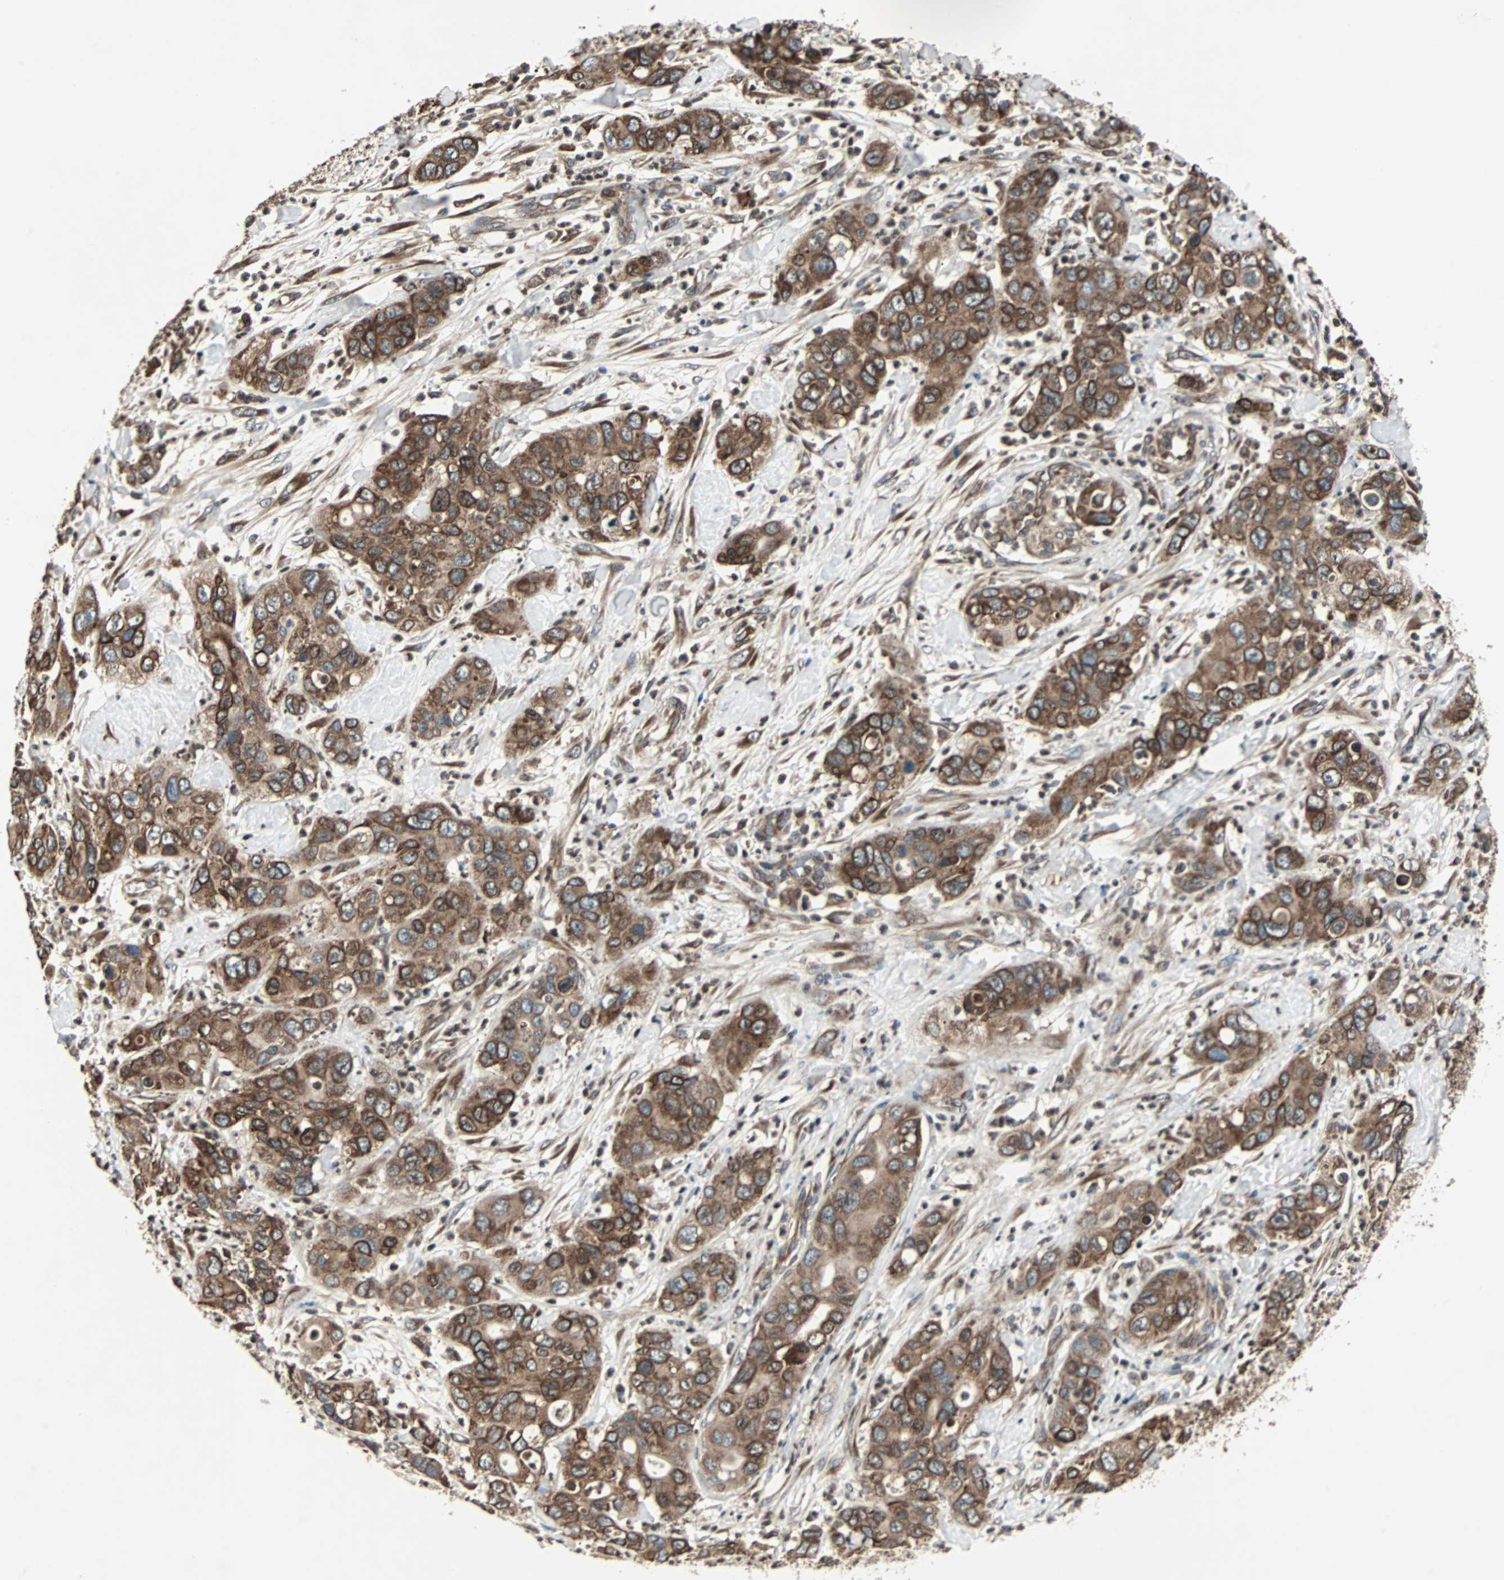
{"staining": {"intensity": "strong", "quantity": ">75%", "location": "cytoplasmic/membranous"}, "tissue": "pancreatic cancer", "cell_type": "Tumor cells", "image_type": "cancer", "snomed": [{"axis": "morphology", "description": "Adenocarcinoma, NOS"}, {"axis": "topography", "description": "Pancreas"}], "caption": "A photomicrograph of human pancreatic cancer (adenocarcinoma) stained for a protein displays strong cytoplasmic/membranous brown staining in tumor cells. The staining was performed using DAB (3,3'-diaminobenzidine) to visualize the protein expression in brown, while the nuclei were stained in blue with hematoxylin (Magnification: 20x).", "gene": "RAB7A", "patient": {"sex": "female", "age": 71}}